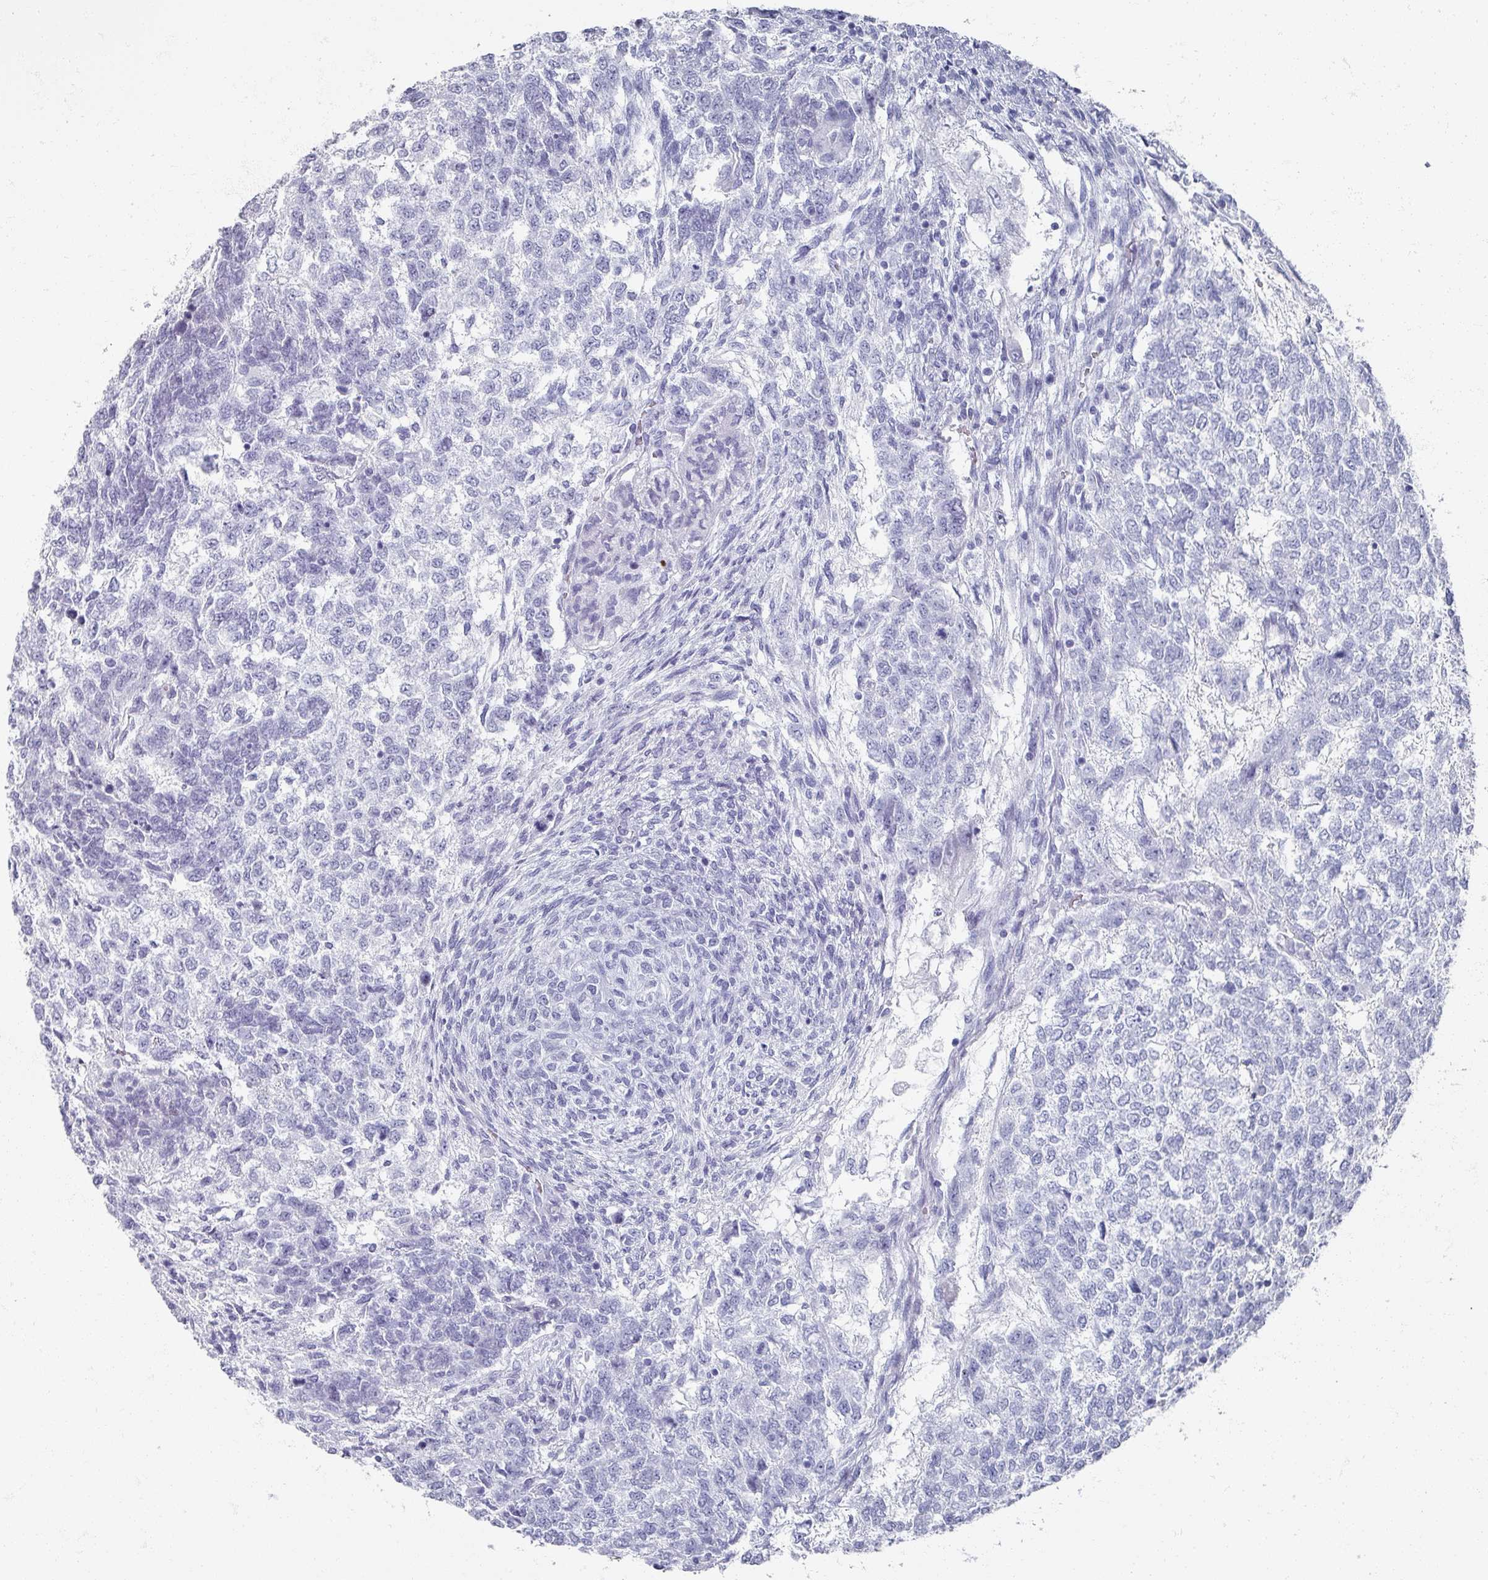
{"staining": {"intensity": "negative", "quantity": "none", "location": "none"}, "tissue": "testis cancer", "cell_type": "Tumor cells", "image_type": "cancer", "snomed": [{"axis": "morphology", "description": "Carcinoma, Embryonal, NOS"}, {"axis": "topography", "description": "Testis"}], "caption": "Immunohistochemistry of testis cancer (embryonal carcinoma) shows no staining in tumor cells.", "gene": "OMG", "patient": {"sex": "male", "age": 23}}